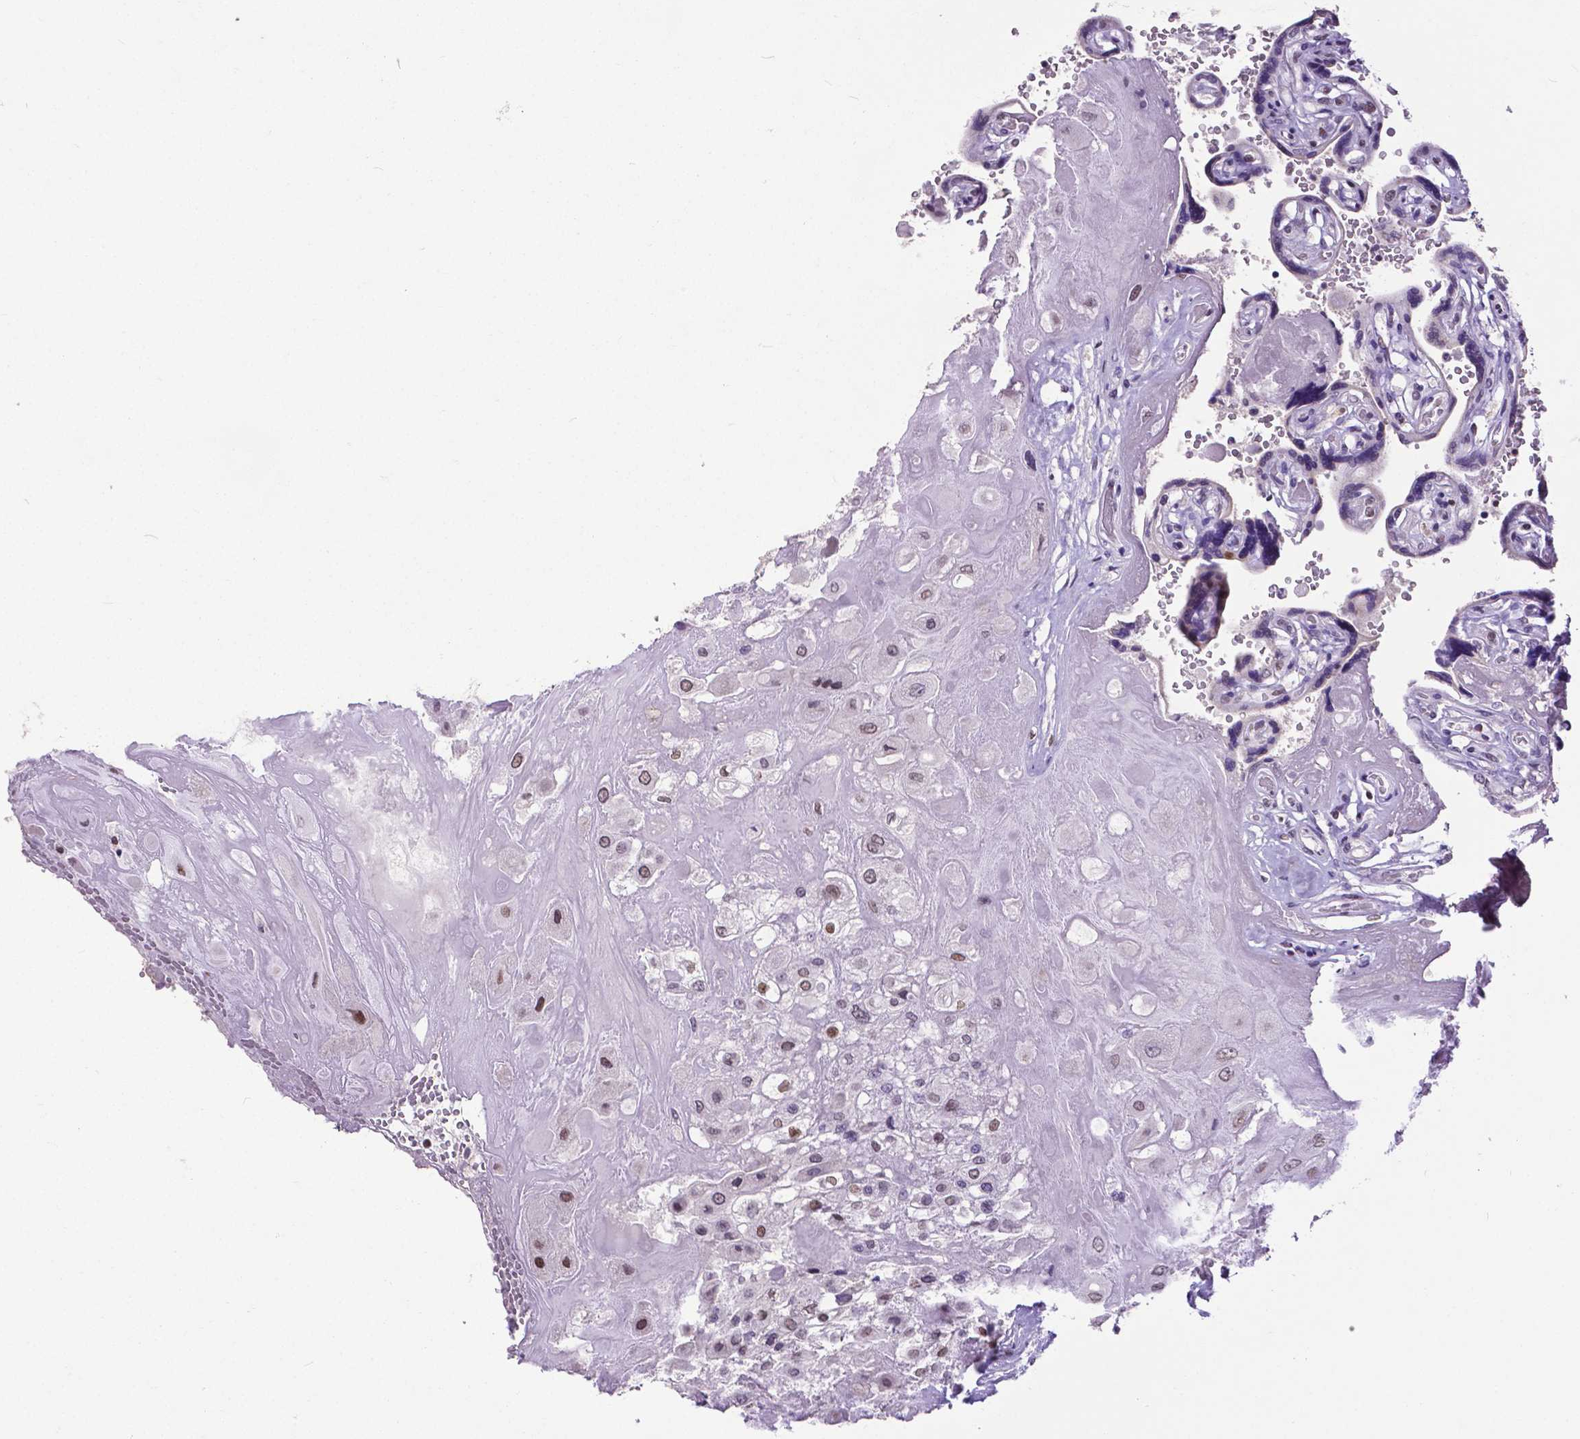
{"staining": {"intensity": "strong", "quantity": ">75%", "location": "nuclear"}, "tissue": "placenta", "cell_type": "Decidual cells", "image_type": "normal", "snomed": [{"axis": "morphology", "description": "Normal tissue, NOS"}, {"axis": "topography", "description": "Placenta"}], "caption": "Placenta was stained to show a protein in brown. There is high levels of strong nuclear expression in approximately >75% of decidual cells.", "gene": "ATRX", "patient": {"sex": "female", "age": 32}}